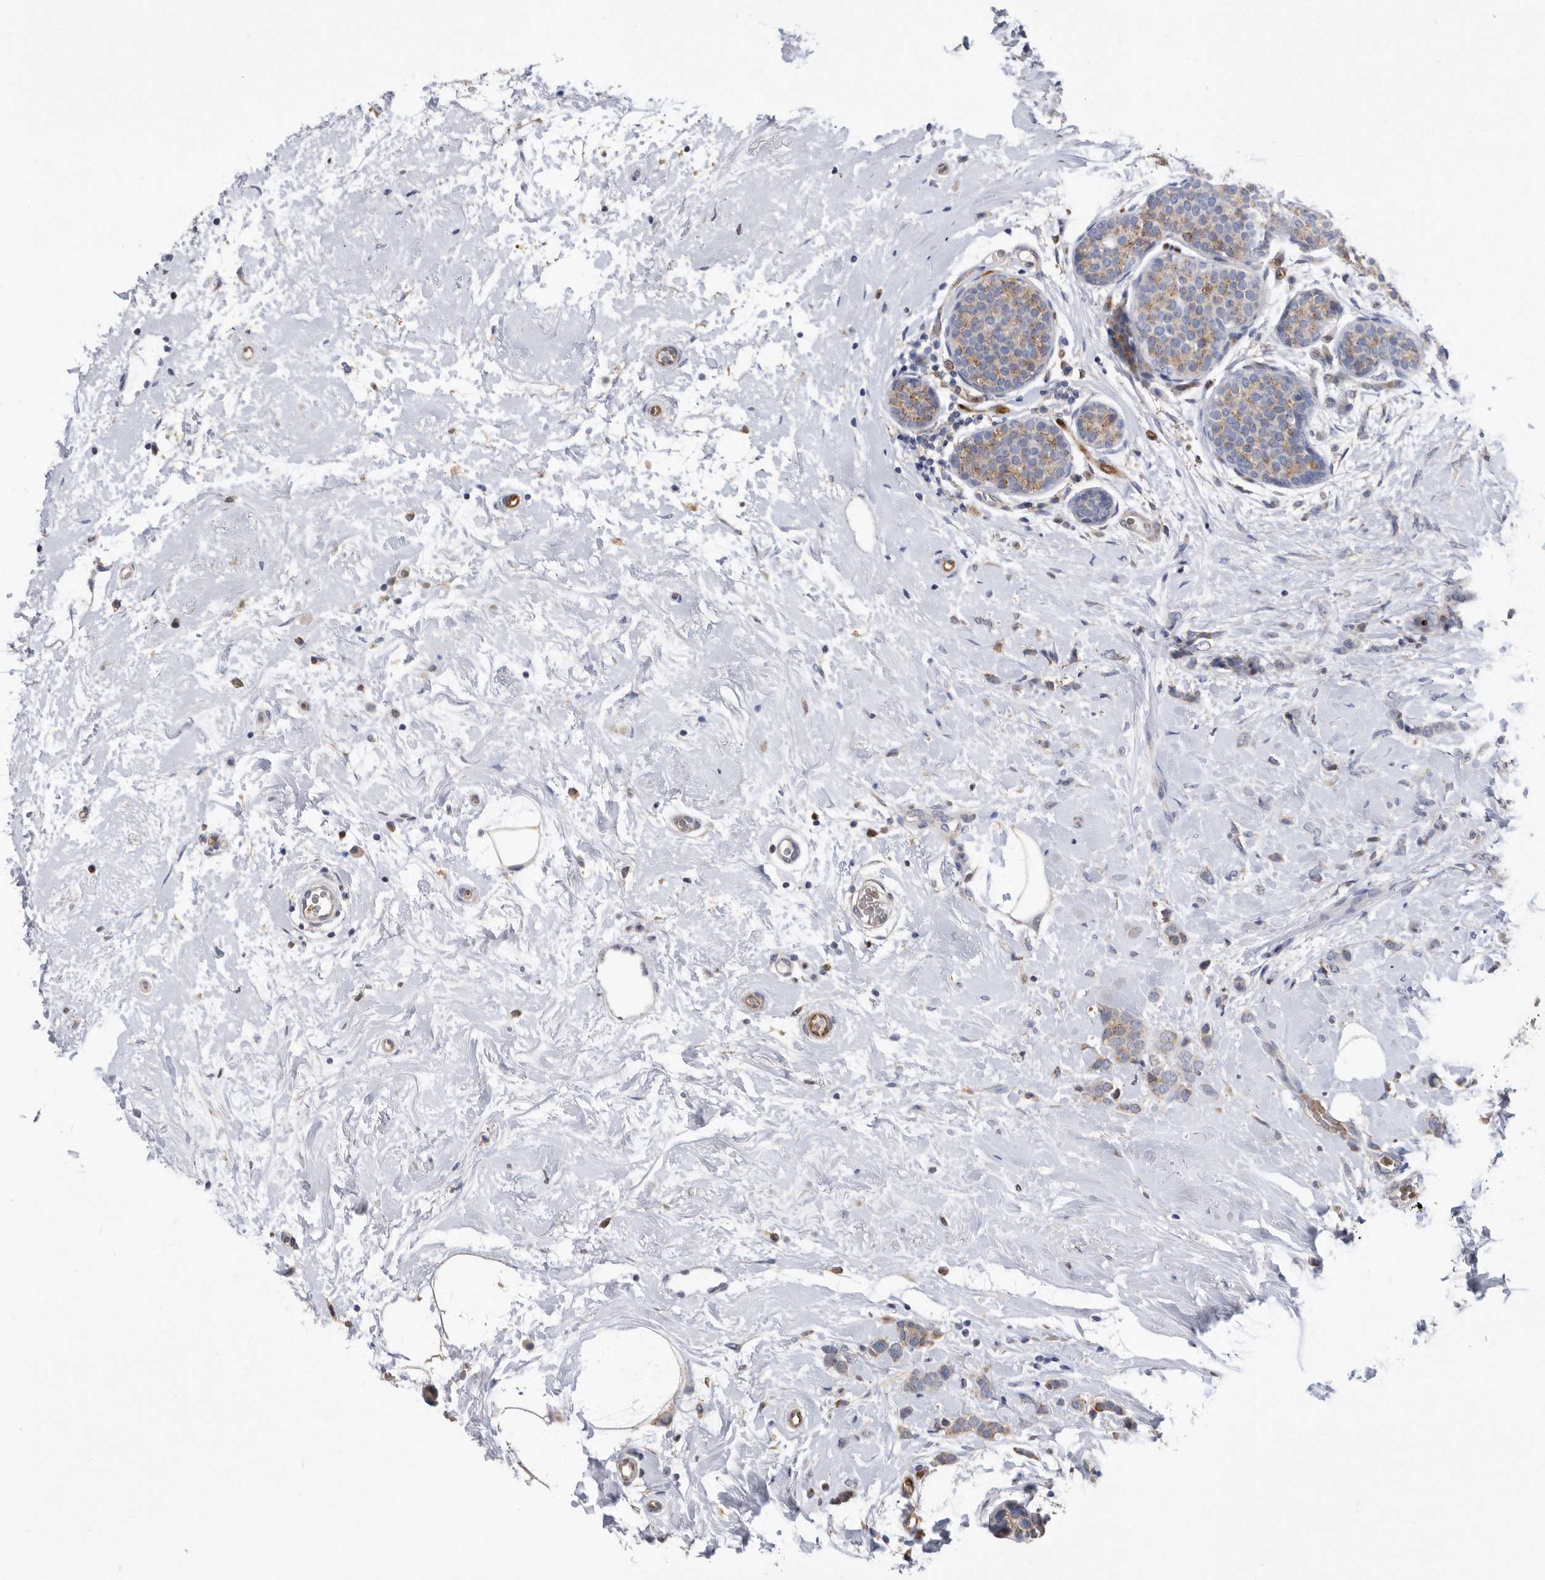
{"staining": {"intensity": "weak", "quantity": "25%-75%", "location": "cytoplasmic/membranous"}, "tissue": "breast cancer", "cell_type": "Tumor cells", "image_type": "cancer", "snomed": [{"axis": "morphology", "description": "Lobular carcinoma, in situ"}, {"axis": "morphology", "description": "Lobular carcinoma"}, {"axis": "topography", "description": "Breast"}], "caption": "Immunohistochemical staining of human breast cancer (lobular carcinoma in situ) demonstrates weak cytoplasmic/membranous protein staining in about 25%-75% of tumor cells.", "gene": "CRISPLD2", "patient": {"sex": "female", "age": 41}}